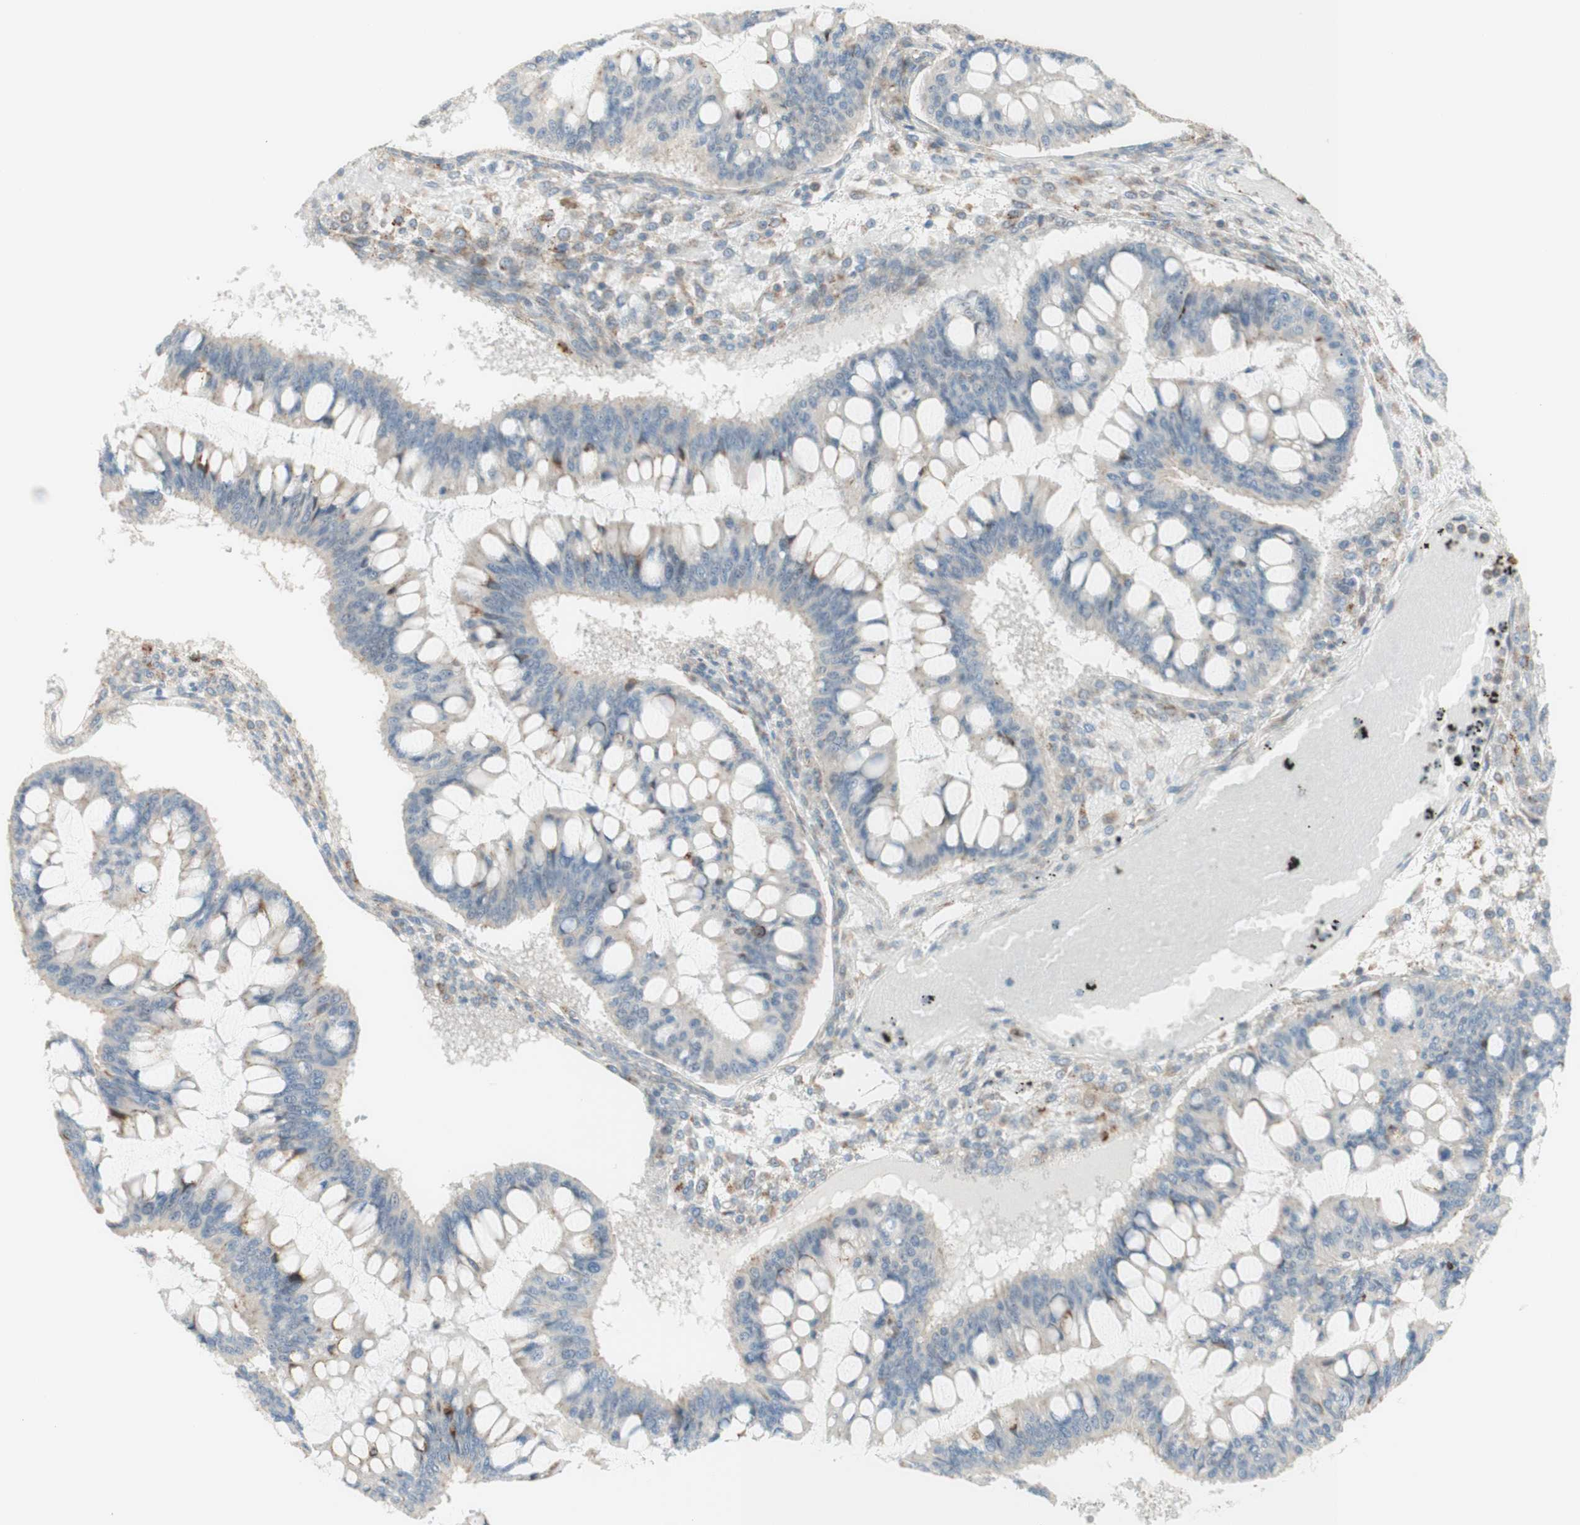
{"staining": {"intensity": "weak", "quantity": "<25%", "location": "cytoplasmic/membranous"}, "tissue": "ovarian cancer", "cell_type": "Tumor cells", "image_type": "cancer", "snomed": [{"axis": "morphology", "description": "Cystadenocarcinoma, mucinous, NOS"}, {"axis": "topography", "description": "Ovary"}], "caption": "An immunohistochemistry (IHC) micrograph of ovarian mucinous cystadenocarcinoma is shown. There is no staining in tumor cells of ovarian mucinous cystadenocarcinoma. Brightfield microscopy of IHC stained with DAB (brown) and hematoxylin (blue), captured at high magnification.", "gene": "GAPT", "patient": {"sex": "female", "age": 73}}